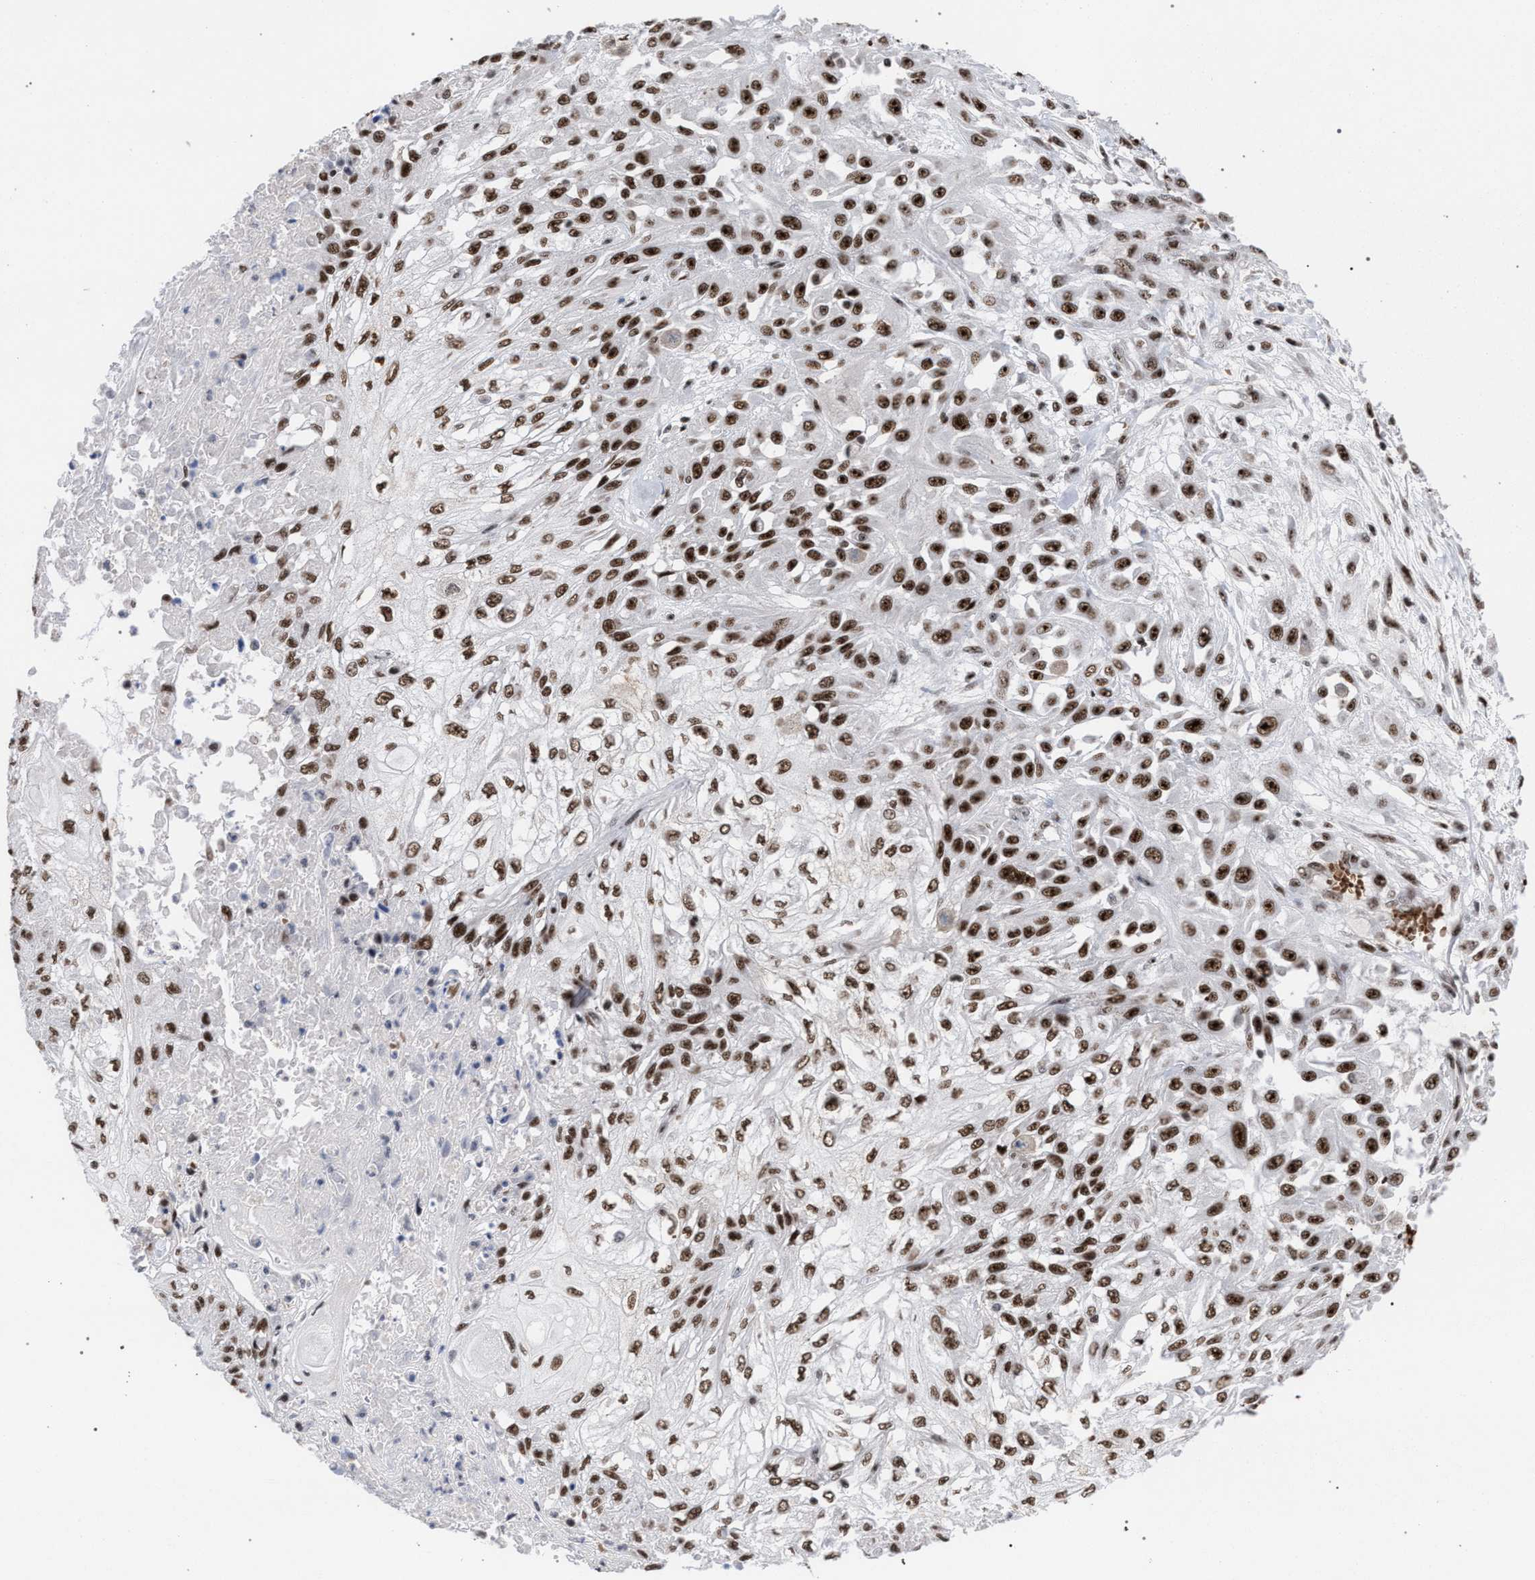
{"staining": {"intensity": "strong", "quantity": ">75%", "location": "nuclear"}, "tissue": "skin cancer", "cell_type": "Tumor cells", "image_type": "cancer", "snomed": [{"axis": "morphology", "description": "Squamous cell carcinoma, NOS"}, {"axis": "morphology", "description": "Squamous cell carcinoma, metastatic, NOS"}, {"axis": "topography", "description": "Skin"}, {"axis": "topography", "description": "Lymph node"}], "caption": "Skin metastatic squamous cell carcinoma tissue reveals strong nuclear staining in about >75% of tumor cells", "gene": "SCAF4", "patient": {"sex": "male", "age": 75}}